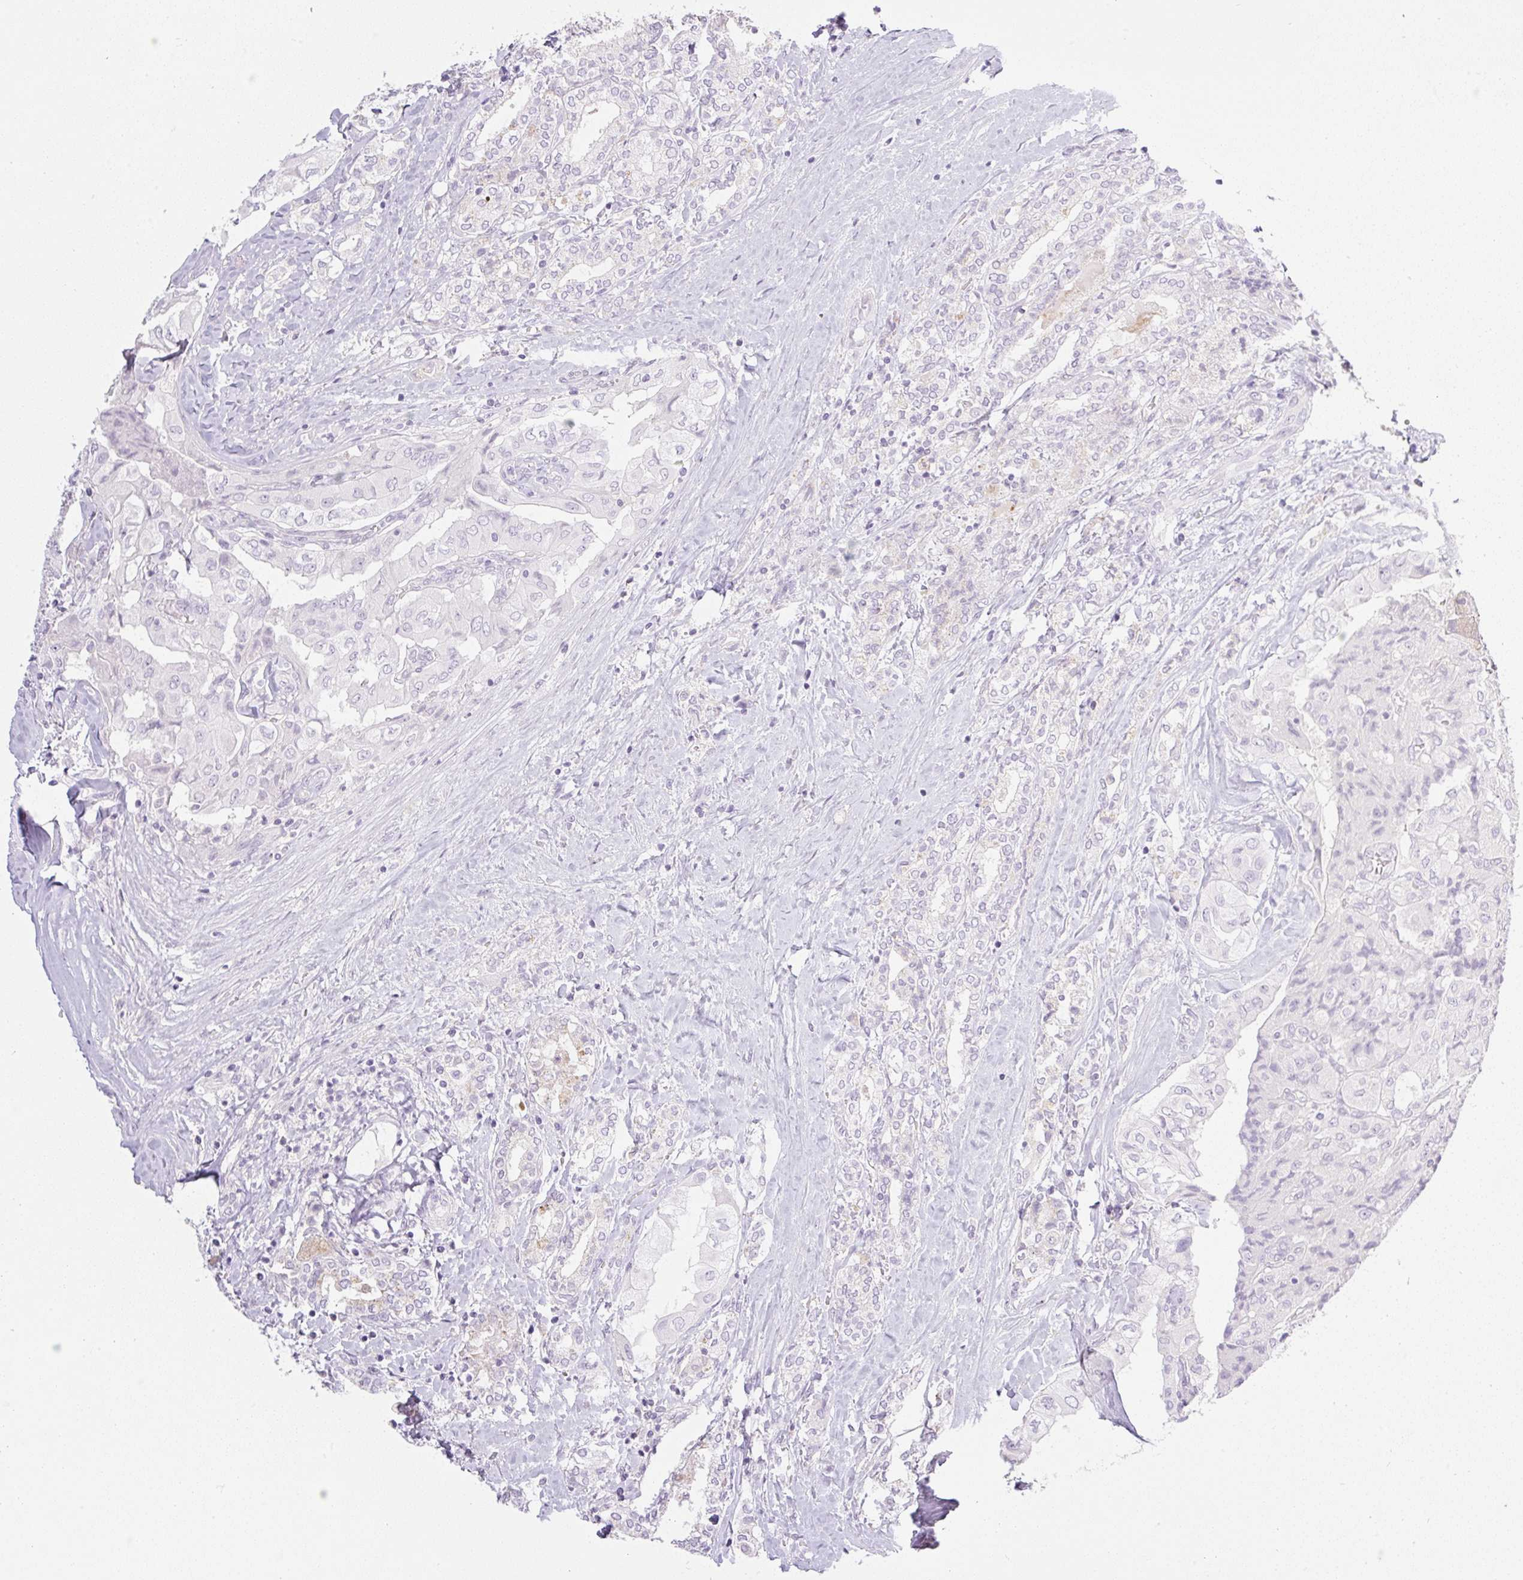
{"staining": {"intensity": "negative", "quantity": "none", "location": "none"}, "tissue": "thyroid cancer", "cell_type": "Tumor cells", "image_type": "cancer", "snomed": [{"axis": "morphology", "description": "Normal tissue, NOS"}, {"axis": "morphology", "description": "Papillary adenocarcinoma, NOS"}, {"axis": "topography", "description": "Thyroid gland"}], "caption": "Immunohistochemistry of thyroid papillary adenocarcinoma shows no staining in tumor cells. (DAB (3,3'-diaminobenzidine) immunohistochemistry, high magnification).", "gene": "MIA2", "patient": {"sex": "female", "age": 59}}